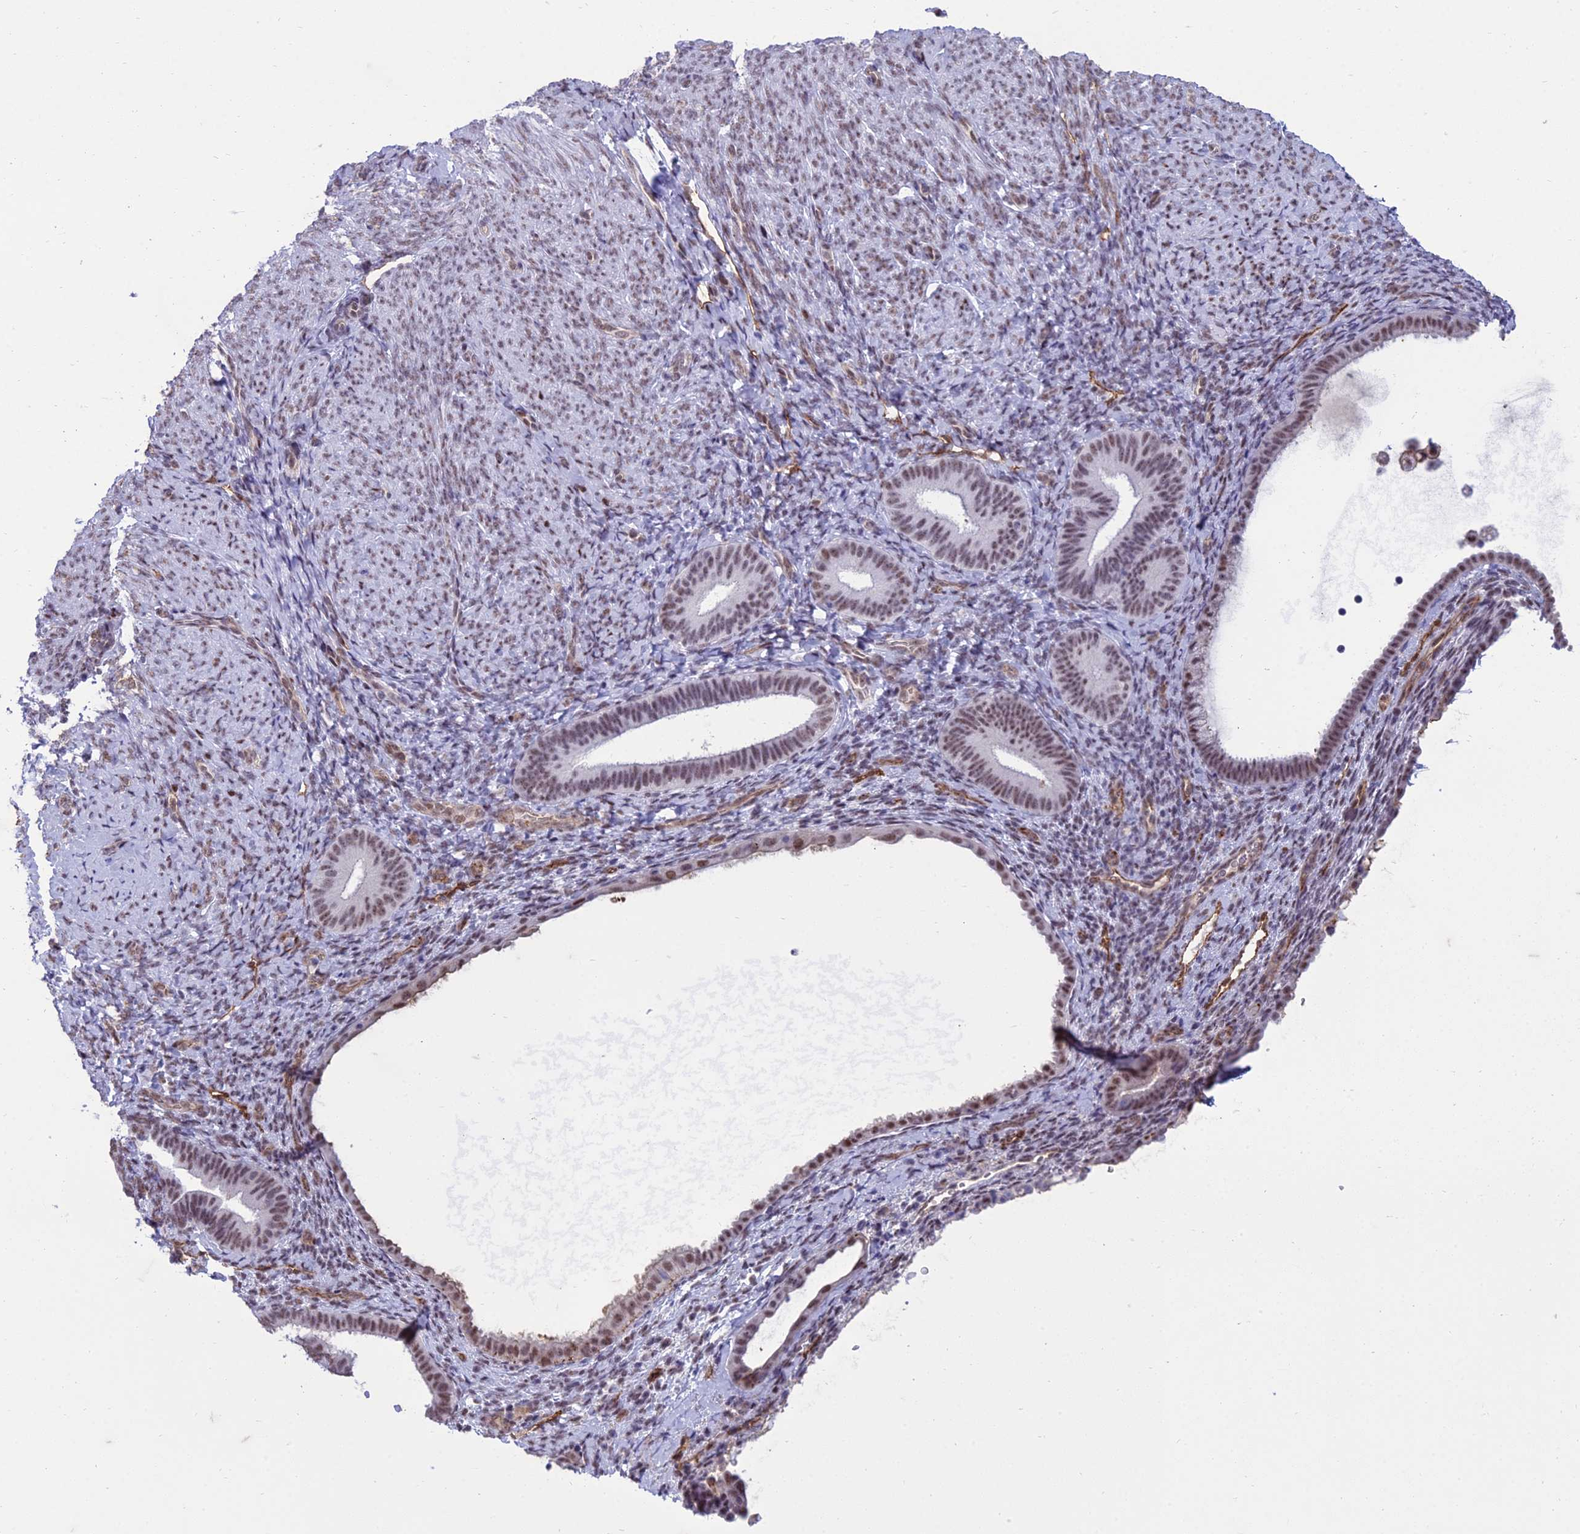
{"staining": {"intensity": "weak", "quantity": "<25%", "location": "nuclear"}, "tissue": "endometrium", "cell_type": "Cells in endometrial stroma", "image_type": "normal", "snomed": [{"axis": "morphology", "description": "Normal tissue, NOS"}, {"axis": "topography", "description": "Endometrium"}], "caption": "Immunohistochemistry (IHC) image of benign endometrium stained for a protein (brown), which reveals no positivity in cells in endometrial stroma. Brightfield microscopy of immunohistochemistry stained with DAB (3,3'-diaminobenzidine) (brown) and hematoxylin (blue), captured at high magnification.", "gene": "RANBP3", "patient": {"sex": "female", "age": 65}}